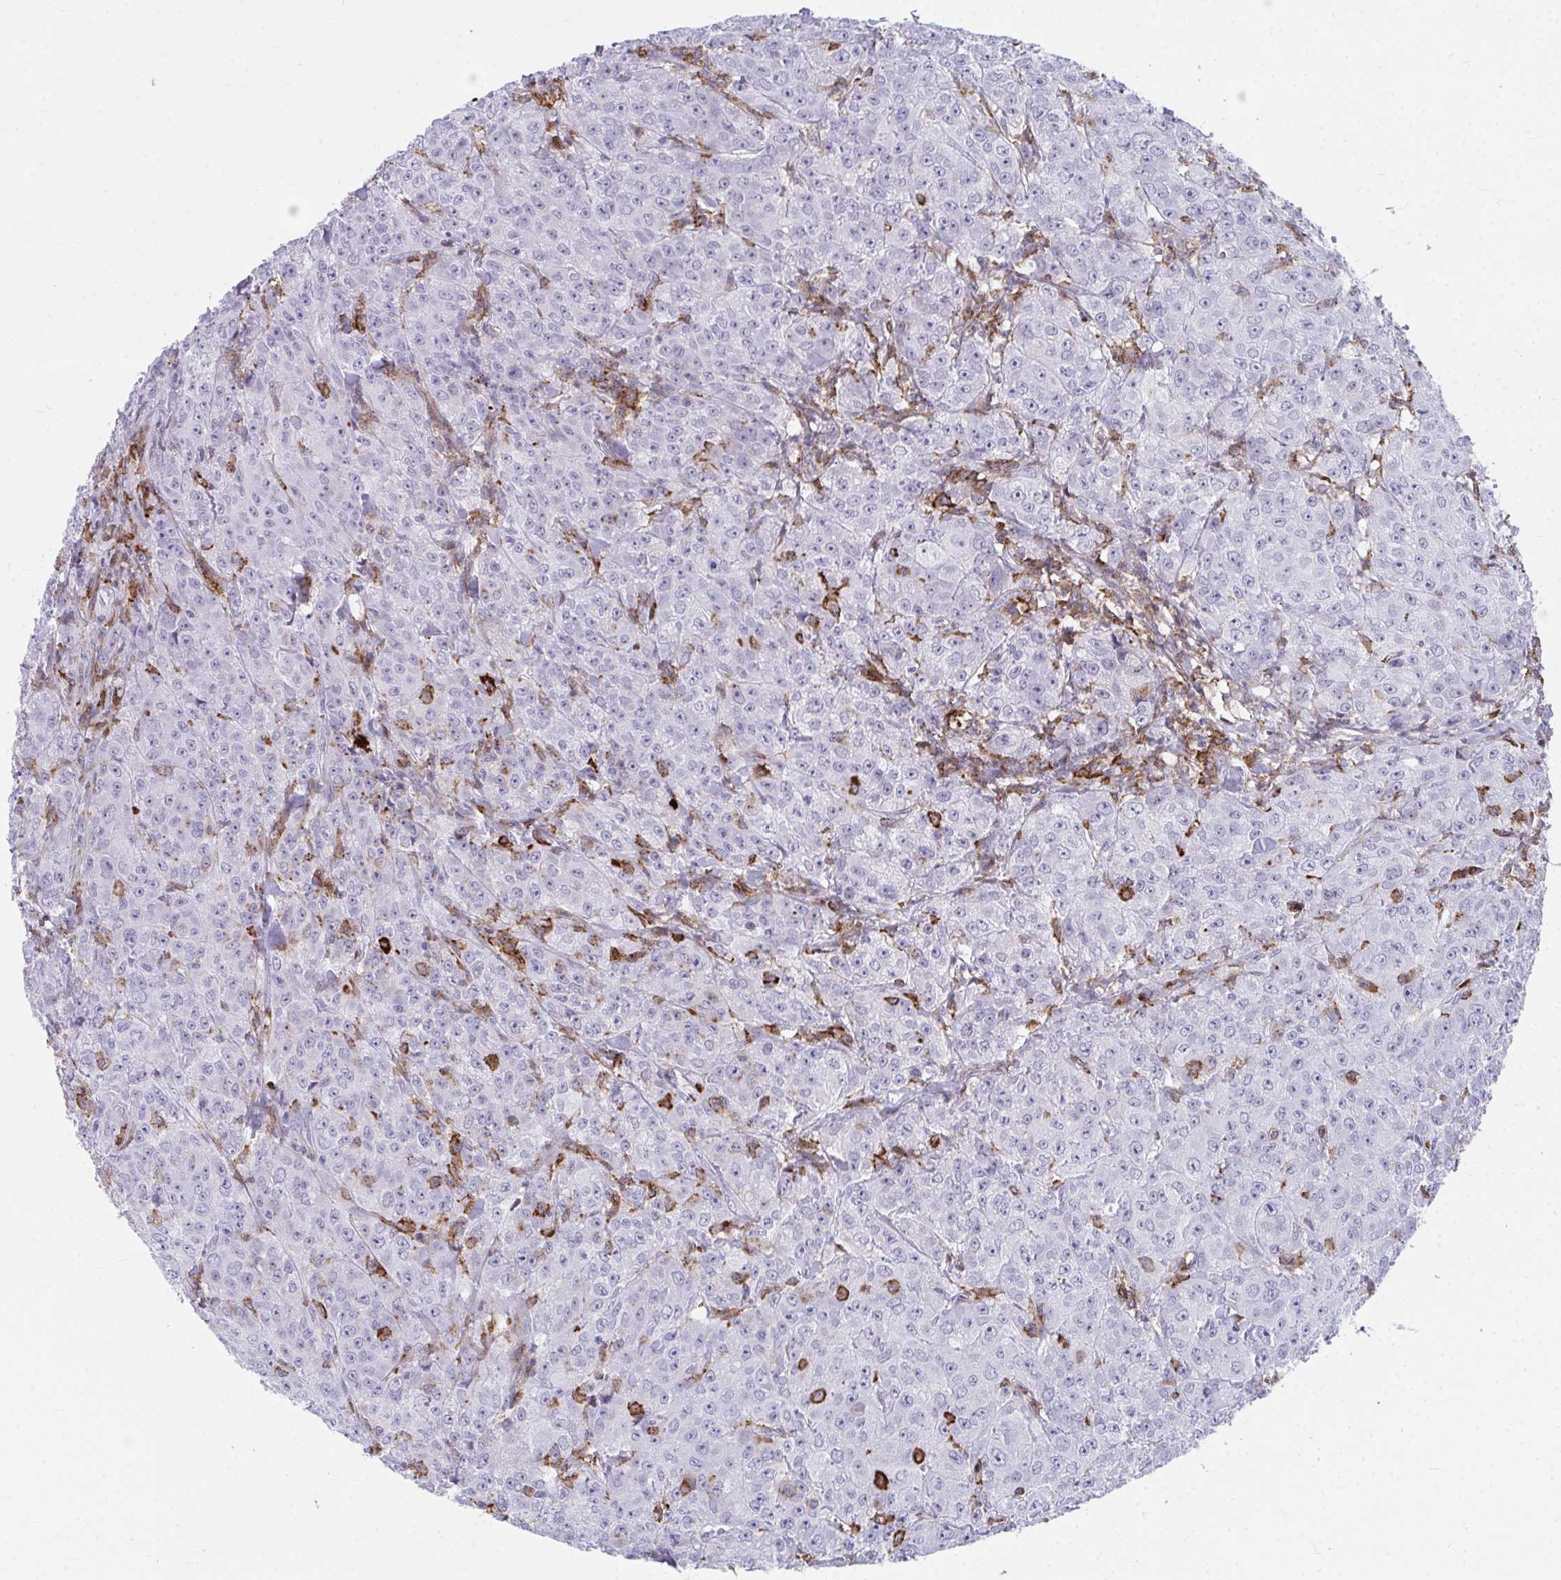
{"staining": {"intensity": "negative", "quantity": "none", "location": "none"}, "tissue": "breast cancer", "cell_type": "Tumor cells", "image_type": "cancer", "snomed": [{"axis": "morphology", "description": "Normal tissue, NOS"}, {"axis": "morphology", "description": "Duct carcinoma"}, {"axis": "topography", "description": "Breast"}], "caption": "Immunohistochemical staining of breast cancer (invasive ductal carcinoma) shows no significant expression in tumor cells.", "gene": "CD163", "patient": {"sex": "female", "age": 43}}